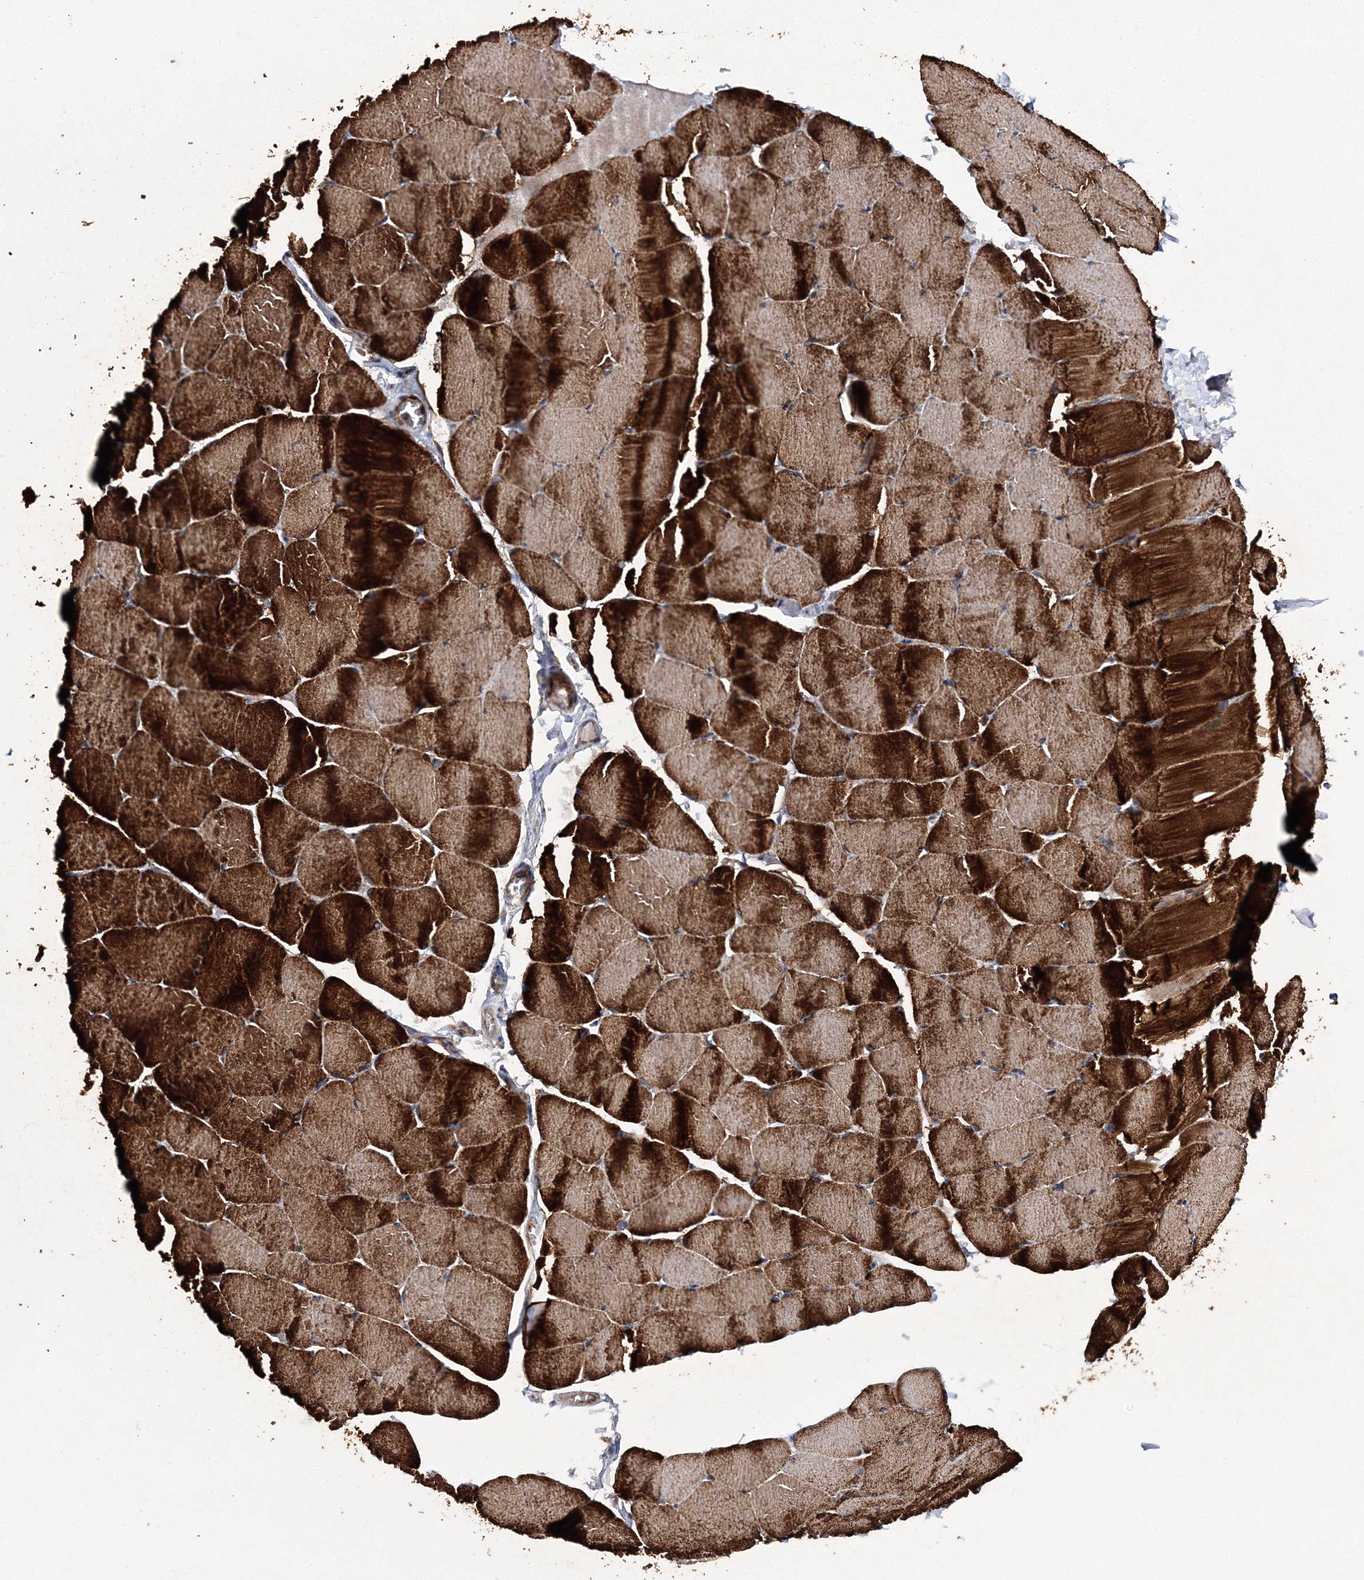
{"staining": {"intensity": "strong", "quantity": ">75%", "location": "cytoplasmic/membranous"}, "tissue": "skeletal muscle", "cell_type": "Myocytes", "image_type": "normal", "snomed": [{"axis": "morphology", "description": "Normal tissue, NOS"}, {"axis": "topography", "description": "Skeletal muscle"}], "caption": "DAB immunohistochemical staining of normal skeletal muscle shows strong cytoplasmic/membranous protein positivity in approximately >75% of myocytes.", "gene": "DNAJC13", "patient": {"sex": "male", "age": 62}}